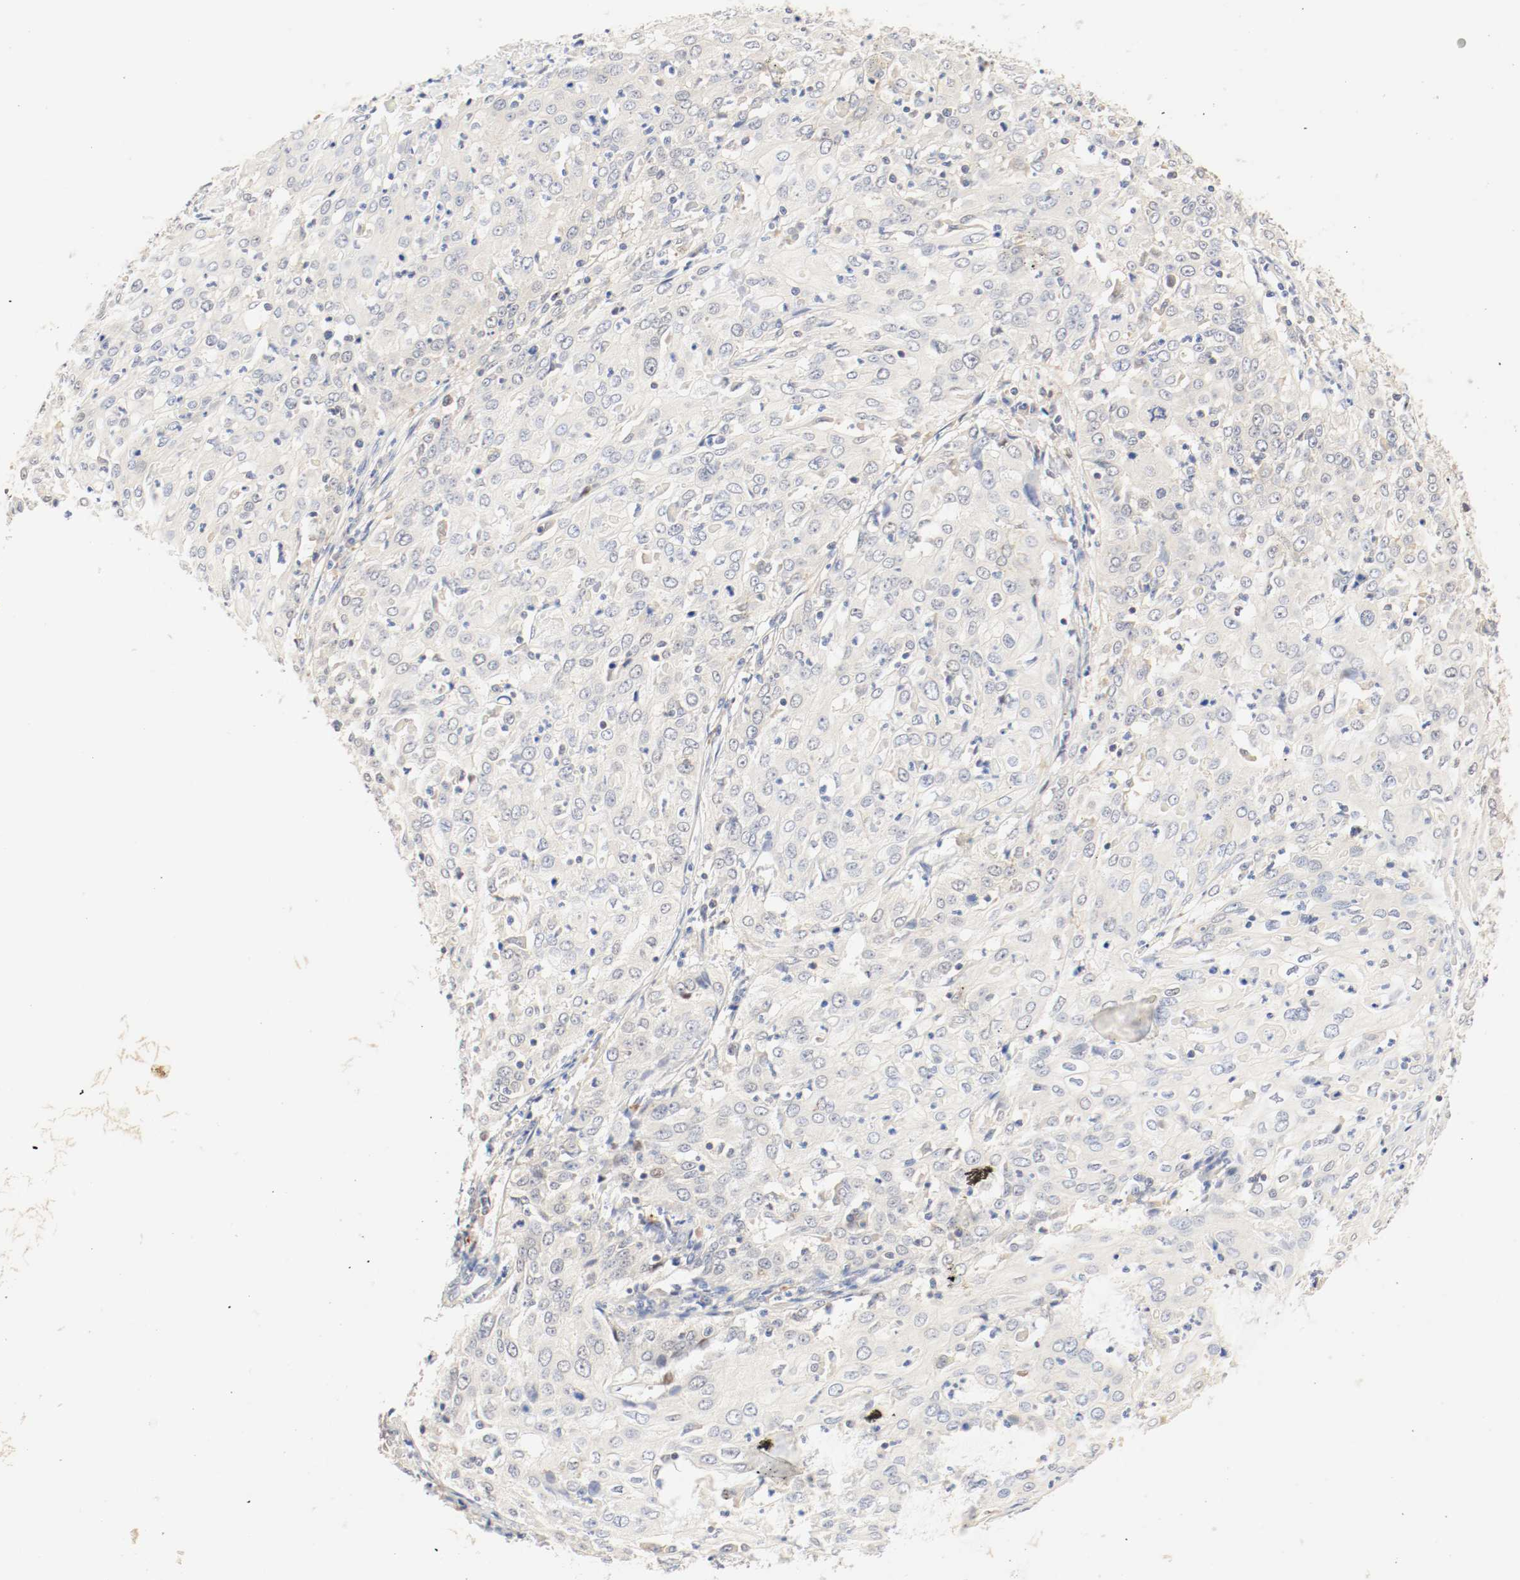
{"staining": {"intensity": "weak", "quantity": "<25%", "location": "cytoplasmic/membranous"}, "tissue": "cervical cancer", "cell_type": "Tumor cells", "image_type": "cancer", "snomed": [{"axis": "morphology", "description": "Squamous cell carcinoma, NOS"}, {"axis": "topography", "description": "Cervix"}], "caption": "Micrograph shows no significant protein expression in tumor cells of cervical cancer (squamous cell carcinoma).", "gene": "GIT1", "patient": {"sex": "female", "age": 39}}